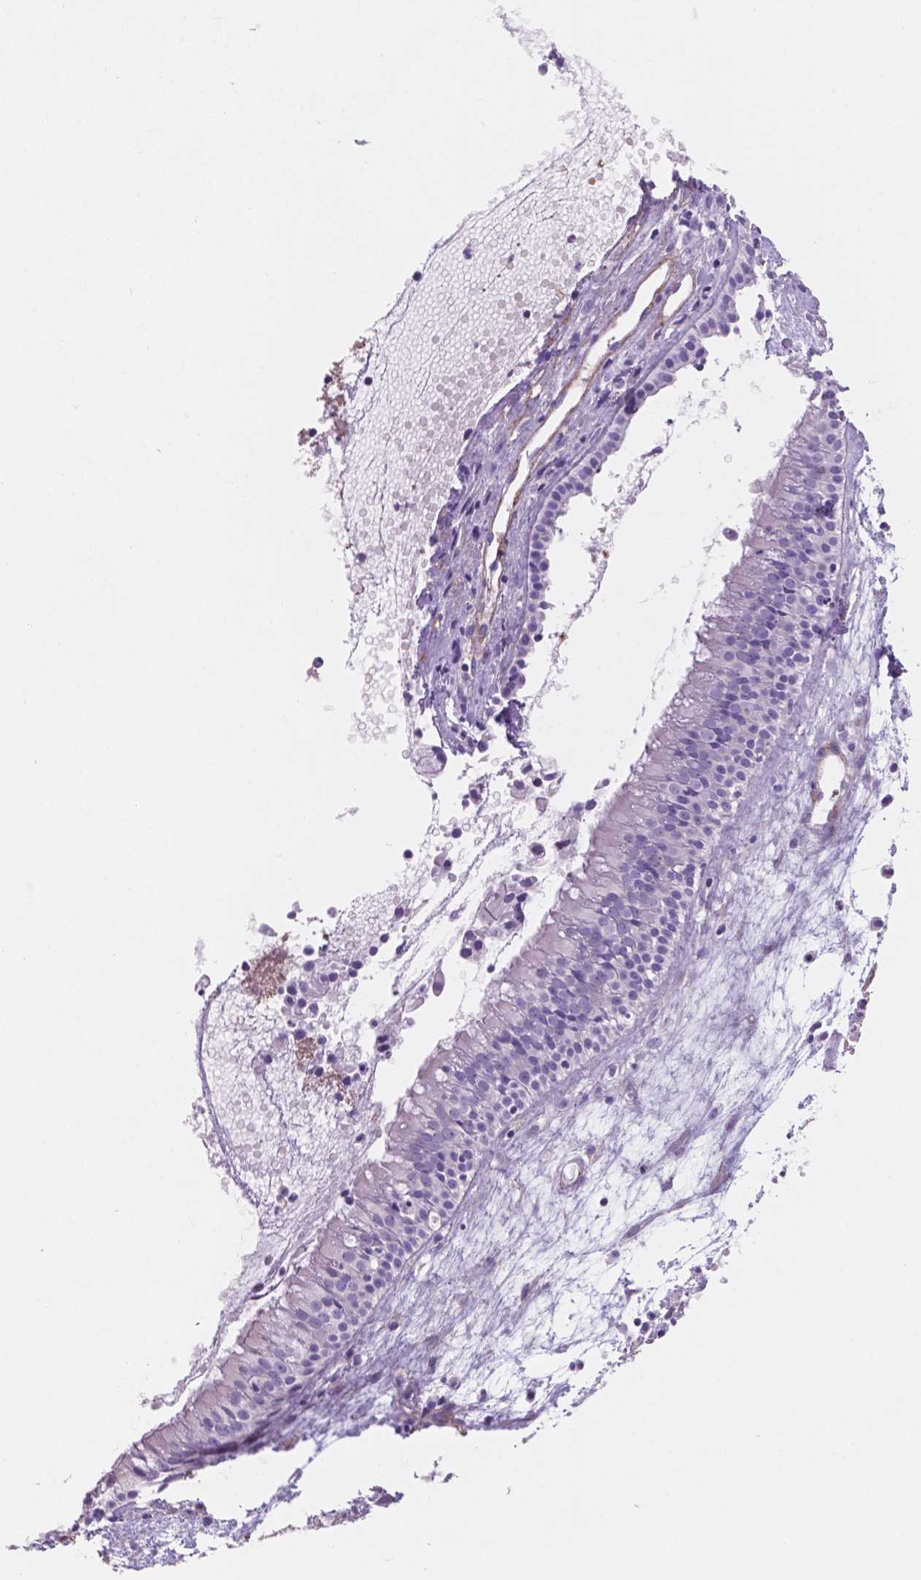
{"staining": {"intensity": "negative", "quantity": "none", "location": "none"}, "tissue": "nasopharynx", "cell_type": "Respiratory epithelial cells", "image_type": "normal", "snomed": [{"axis": "morphology", "description": "Normal tissue, NOS"}, {"axis": "topography", "description": "Nasopharynx"}], "caption": "High magnification brightfield microscopy of unremarkable nasopharynx stained with DAB (brown) and counterstained with hematoxylin (blue): respiratory epithelial cells show no significant positivity. (Brightfield microscopy of DAB (3,3'-diaminobenzidine) immunohistochemistry at high magnification).", "gene": "TOR2A", "patient": {"sex": "male", "age": 31}}